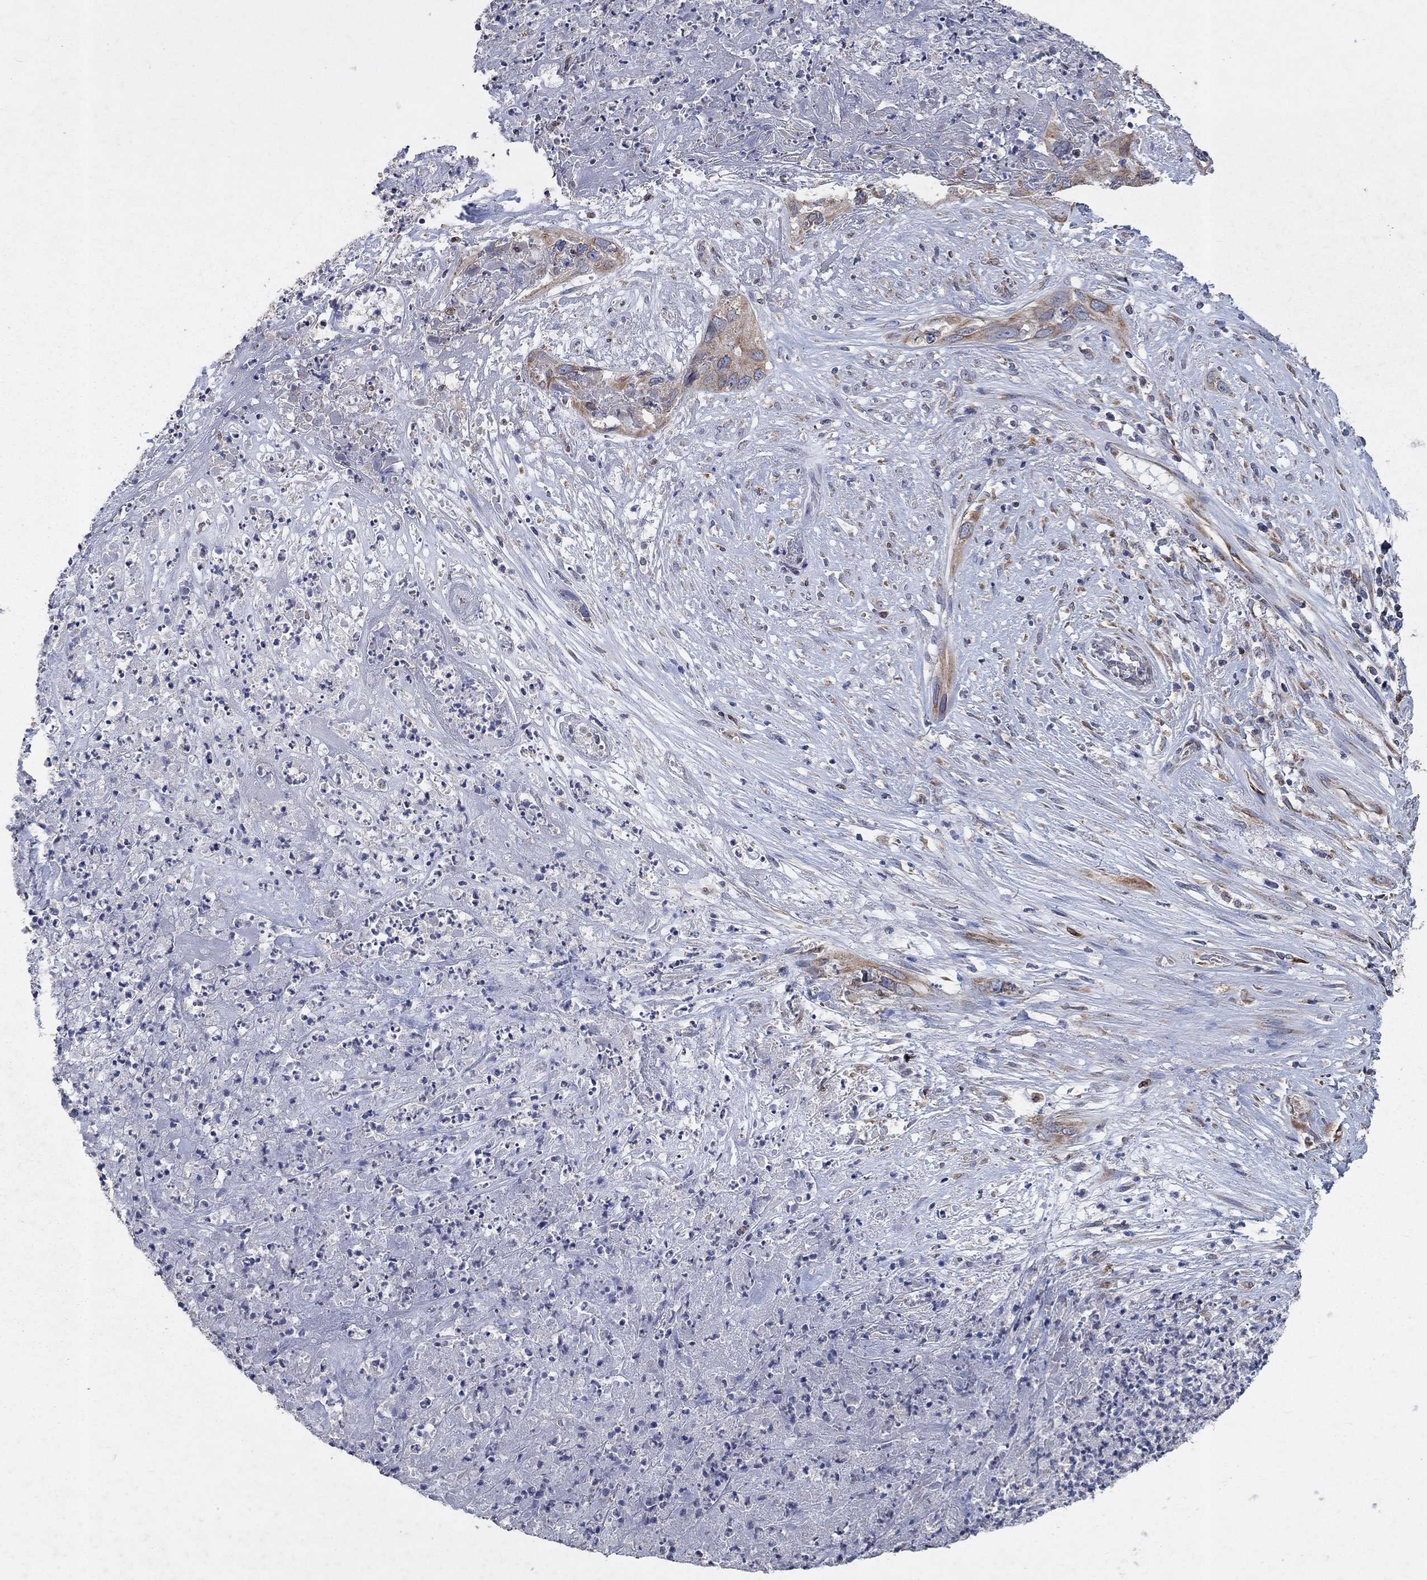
{"staining": {"intensity": "moderate", "quantity": "25%-75%", "location": "cytoplasmic/membranous"}, "tissue": "cervical cancer", "cell_type": "Tumor cells", "image_type": "cancer", "snomed": [{"axis": "morphology", "description": "Squamous cell carcinoma, NOS"}, {"axis": "topography", "description": "Cervix"}], "caption": "Human squamous cell carcinoma (cervical) stained with a brown dye demonstrates moderate cytoplasmic/membranous positive expression in approximately 25%-75% of tumor cells.", "gene": "NCEH1", "patient": {"sex": "female", "age": 57}}